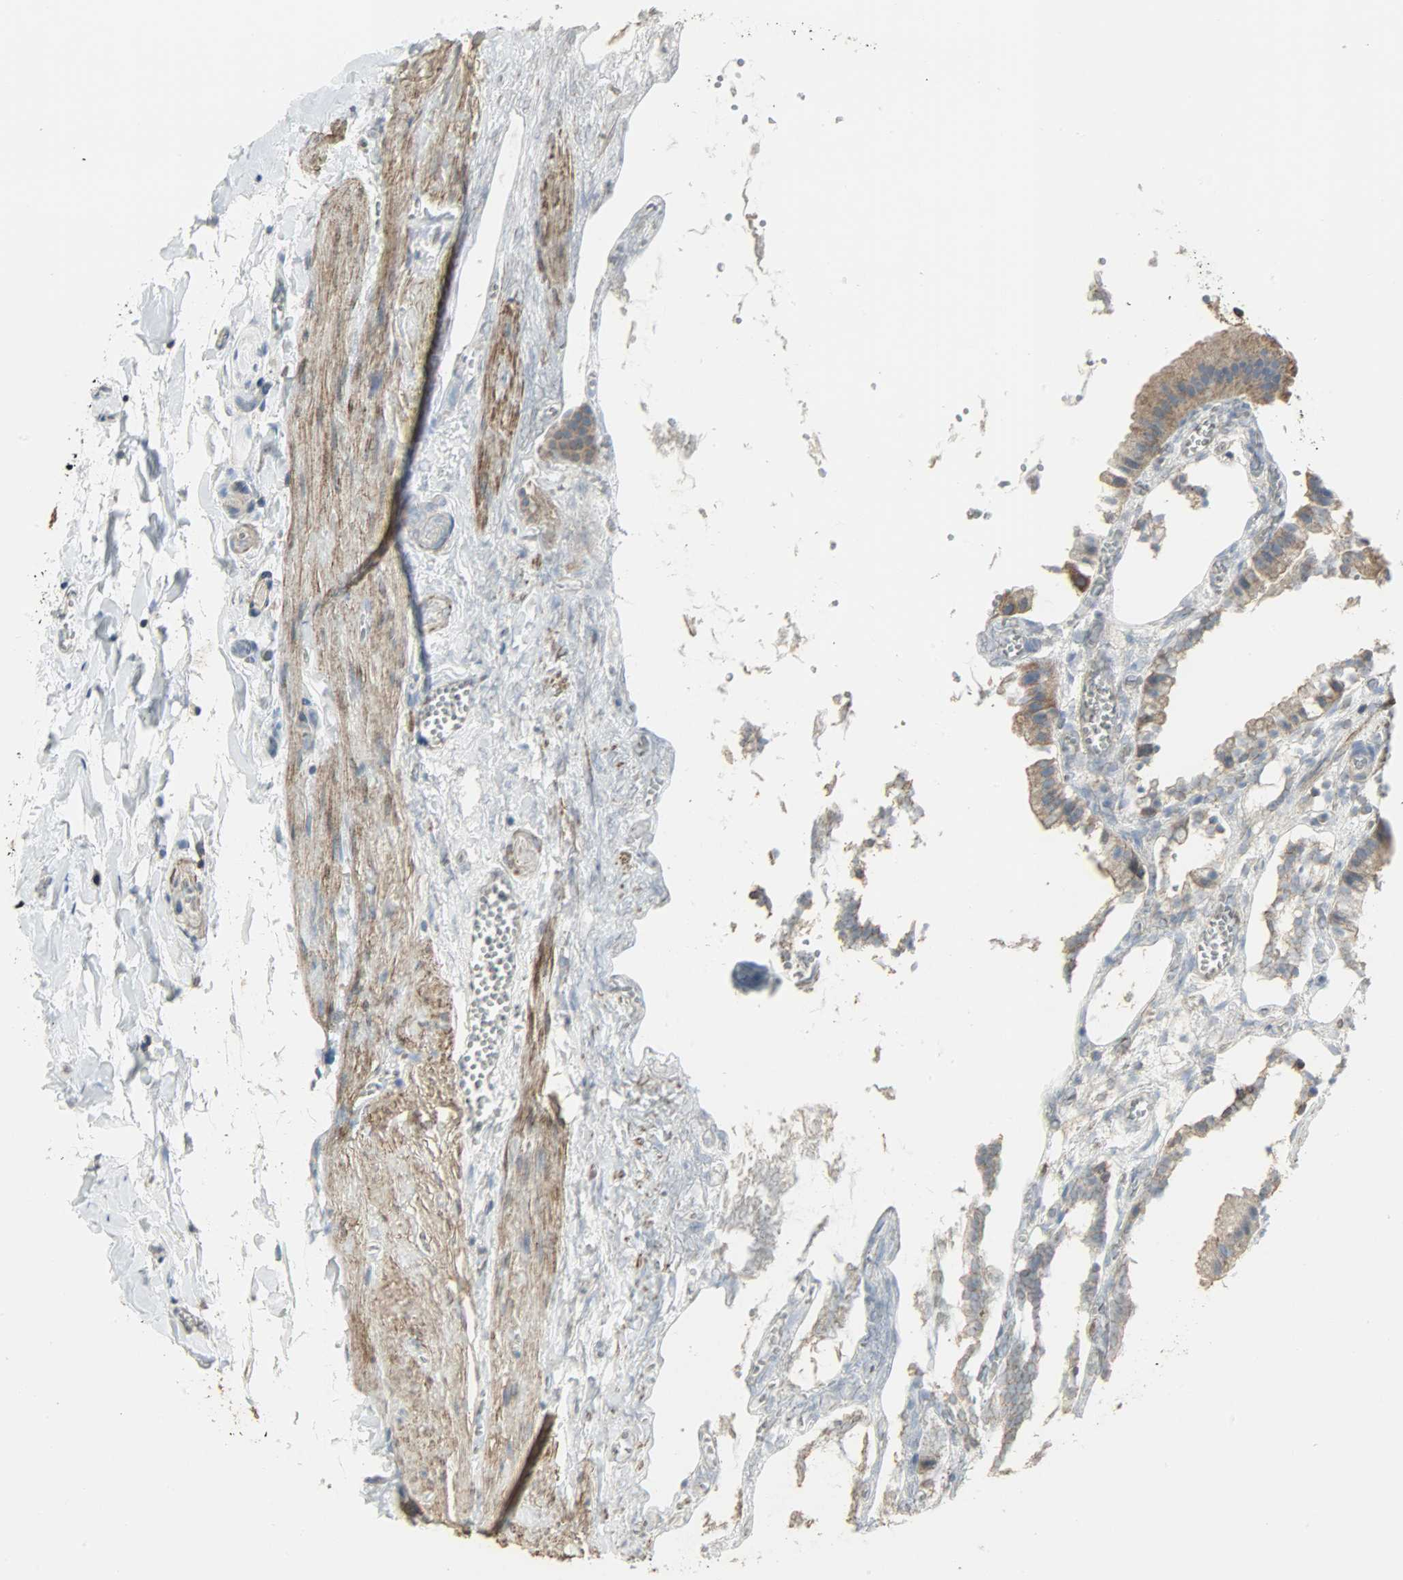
{"staining": {"intensity": "moderate", "quantity": ">75%", "location": "cytoplasmic/membranous"}, "tissue": "gallbladder", "cell_type": "Glandular cells", "image_type": "normal", "snomed": [{"axis": "morphology", "description": "Normal tissue, NOS"}, {"axis": "topography", "description": "Gallbladder"}], "caption": "A brown stain shows moderate cytoplasmic/membranous positivity of a protein in glandular cells of benign human gallbladder. The staining is performed using DAB (3,3'-diaminobenzidine) brown chromogen to label protein expression. The nuclei are counter-stained blue using hematoxylin.", "gene": "DNAJA4", "patient": {"sex": "female", "age": 63}}